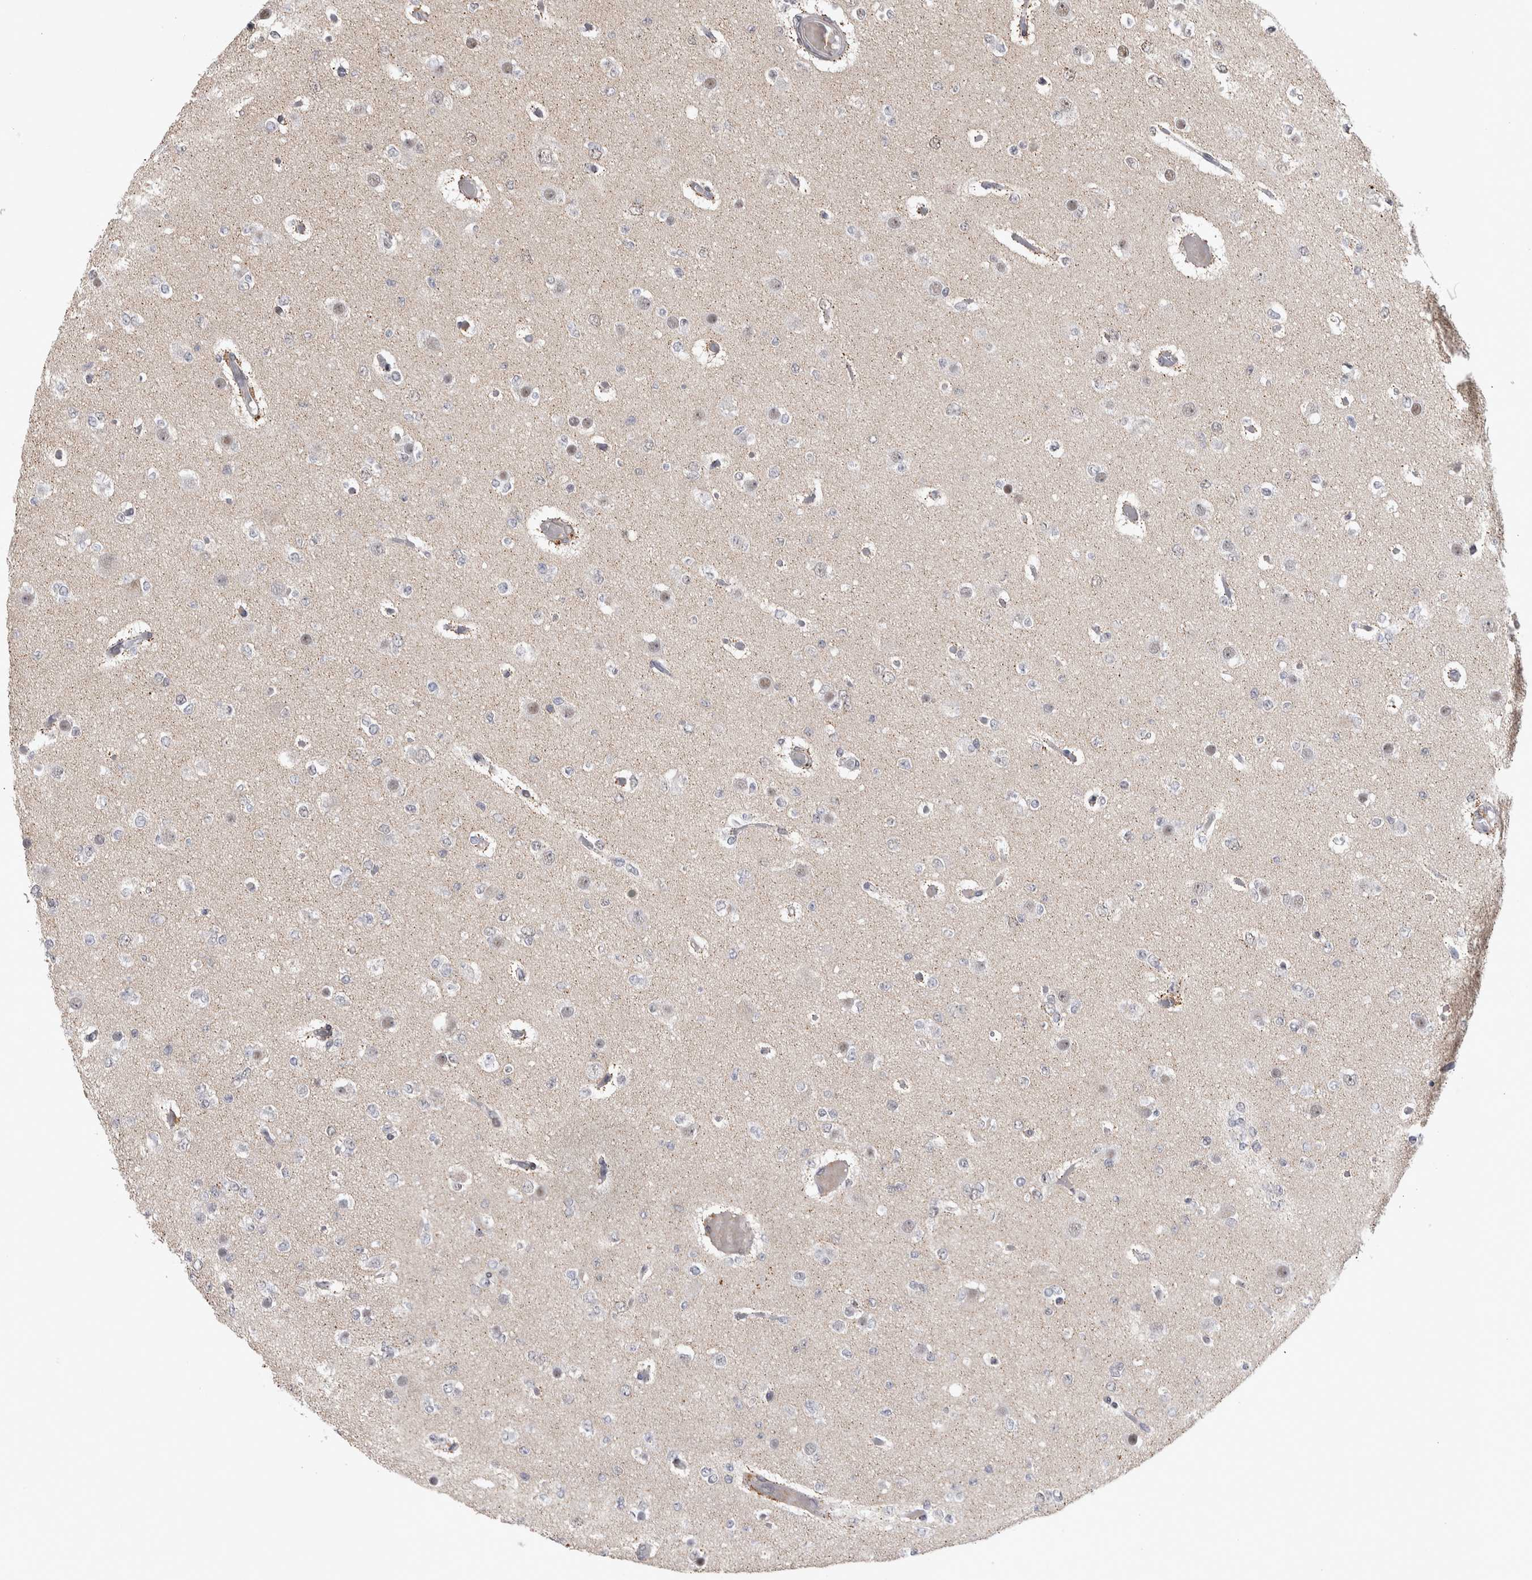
{"staining": {"intensity": "negative", "quantity": "none", "location": "none"}, "tissue": "glioma", "cell_type": "Tumor cells", "image_type": "cancer", "snomed": [{"axis": "morphology", "description": "Glioma, malignant, Low grade"}, {"axis": "topography", "description": "Brain"}], "caption": "IHC image of malignant glioma (low-grade) stained for a protein (brown), which shows no staining in tumor cells. (Immunohistochemistry (ihc), brightfield microscopy, high magnification).", "gene": "IFI44", "patient": {"sex": "female", "age": 22}}